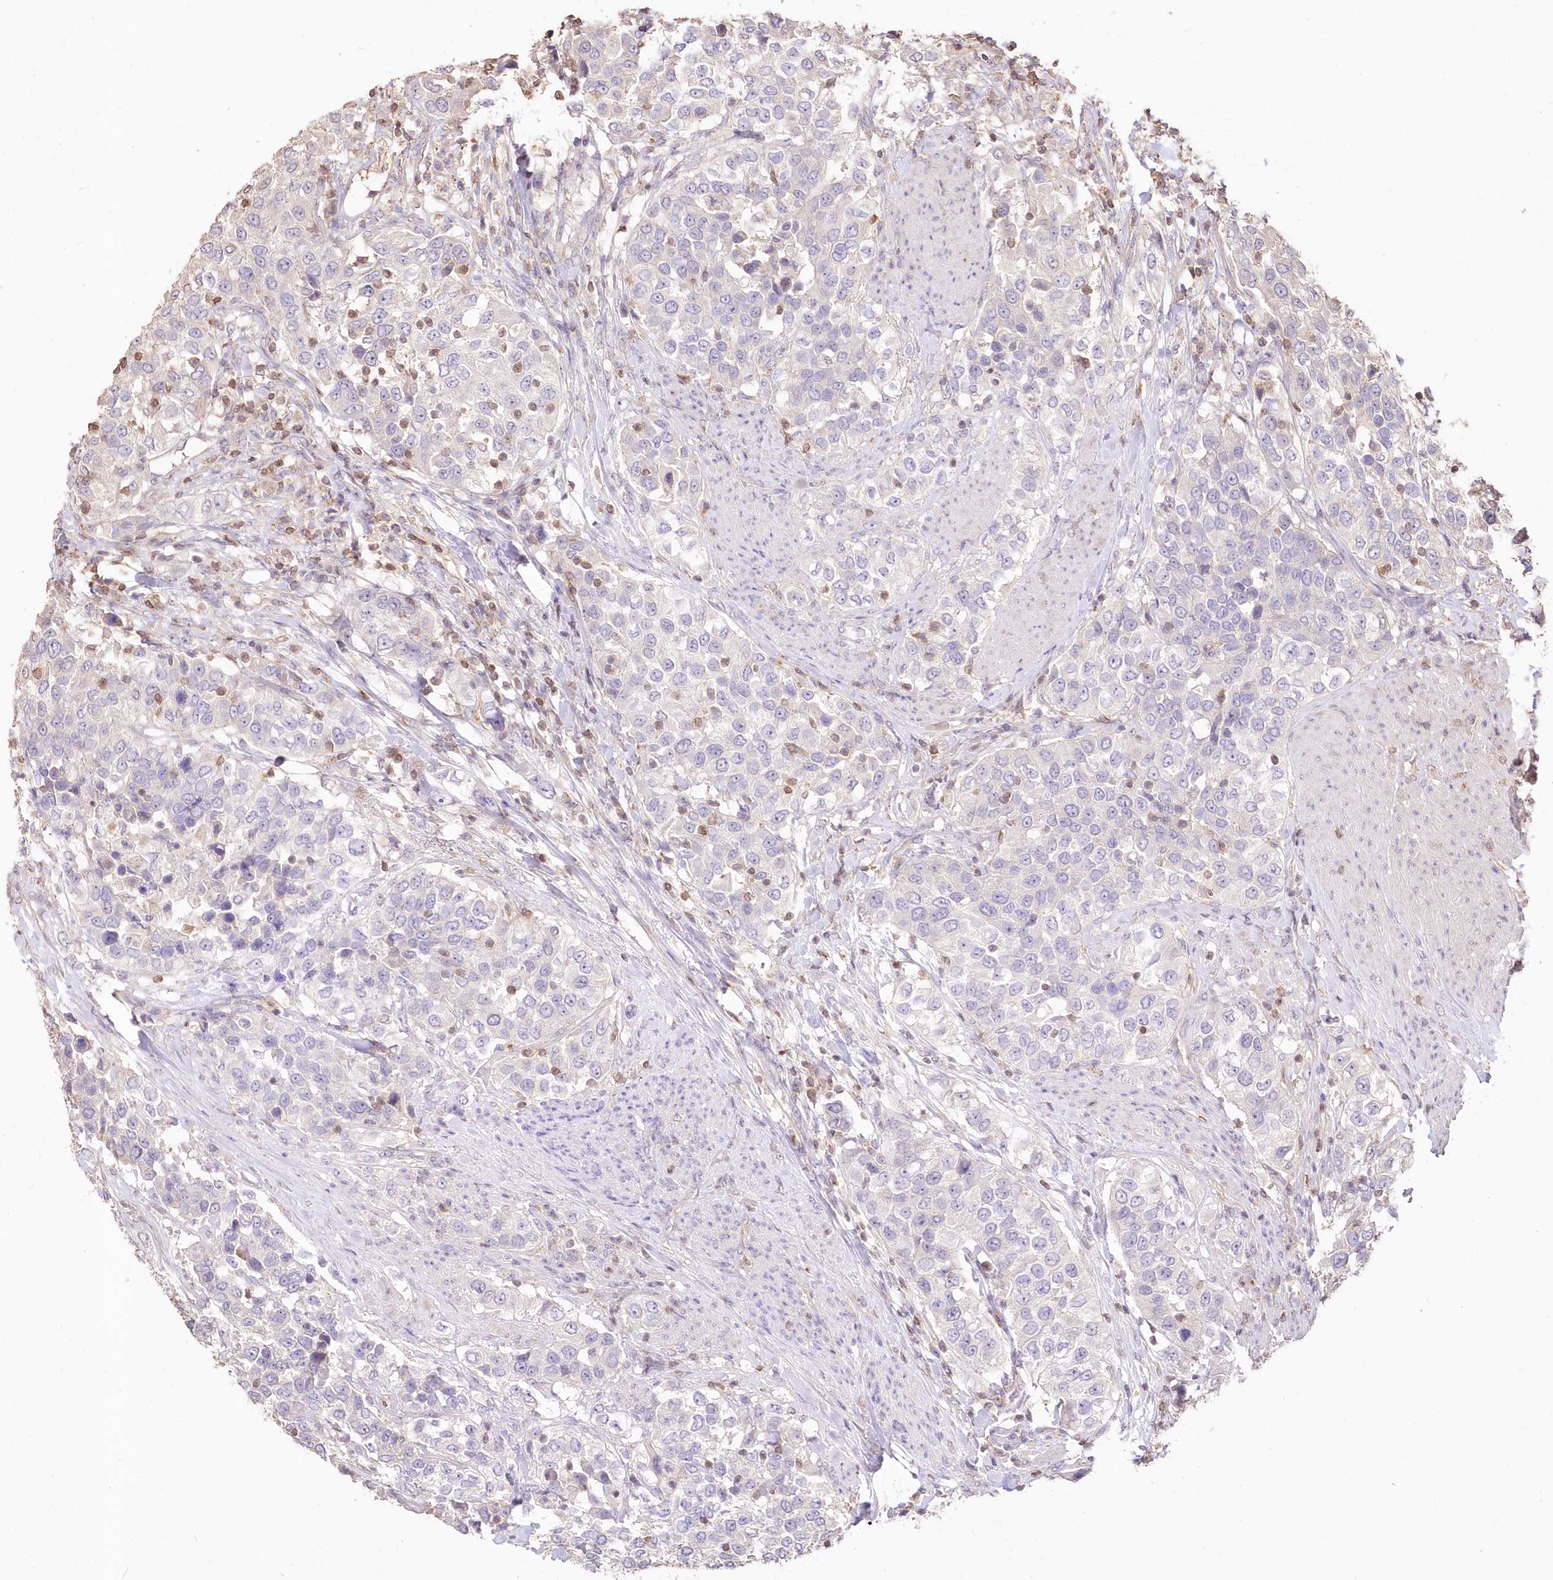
{"staining": {"intensity": "negative", "quantity": "none", "location": "none"}, "tissue": "urothelial cancer", "cell_type": "Tumor cells", "image_type": "cancer", "snomed": [{"axis": "morphology", "description": "Urothelial carcinoma, High grade"}, {"axis": "topography", "description": "Urinary bladder"}], "caption": "Photomicrograph shows no significant protein expression in tumor cells of high-grade urothelial carcinoma.", "gene": "STK17B", "patient": {"sex": "female", "age": 80}}